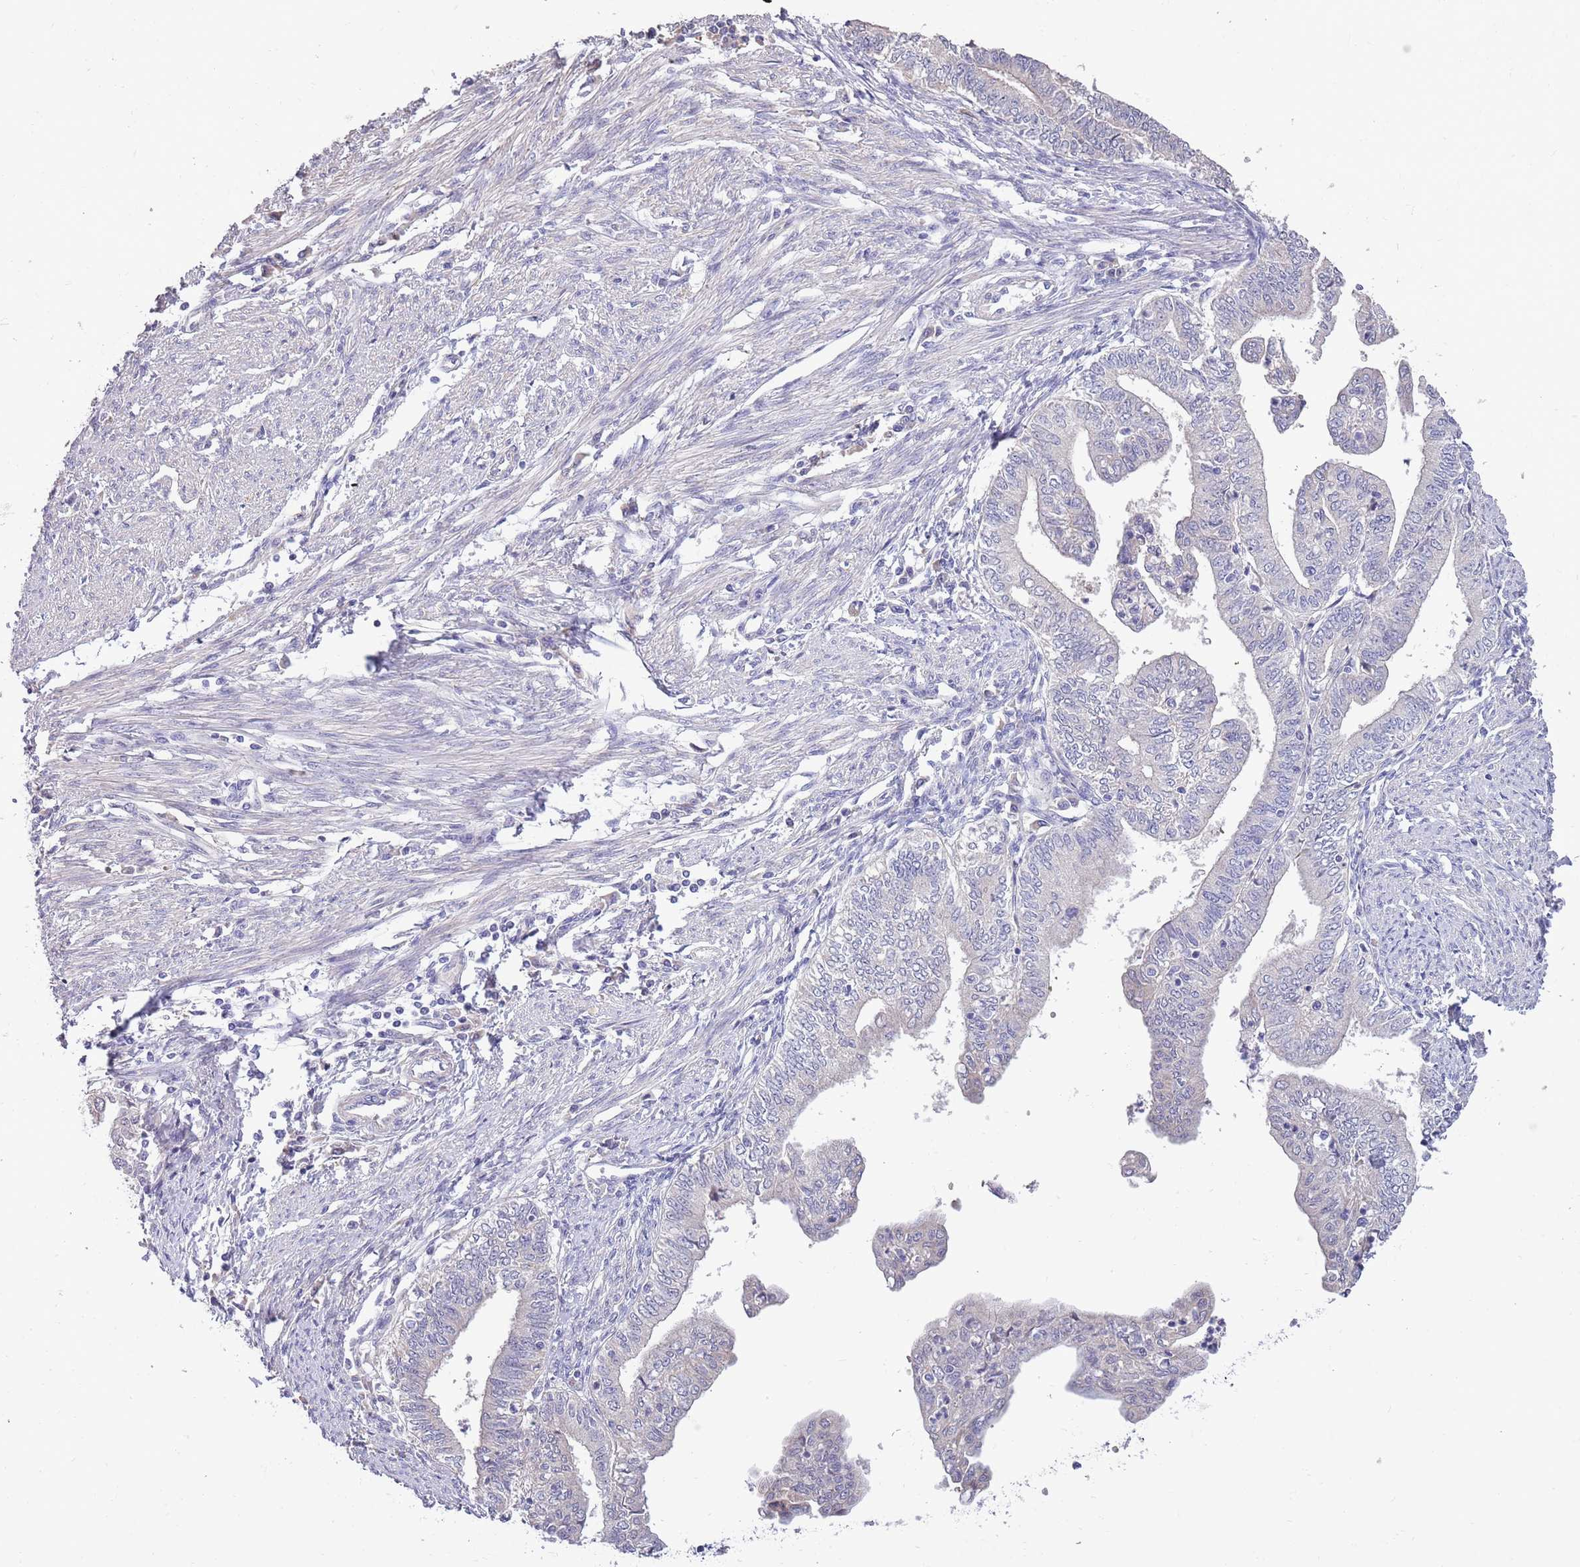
{"staining": {"intensity": "negative", "quantity": "none", "location": "none"}, "tissue": "endometrial cancer", "cell_type": "Tumor cells", "image_type": "cancer", "snomed": [{"axis": "morphology", "description": "Adenocarcinoma, NOS"}, {"axis": "topography", "description": "Endometrium"}], "caption": "This histopathology image is of adenocarcinoma (endometrial) stained with immunohistochemistry (IHC) to label a protein in brown with the nuclei are counter-stained blue. There is no staining in tumor cells.", "gene": "LIPJ", "patient": {"sex": "female", "age": 66}}